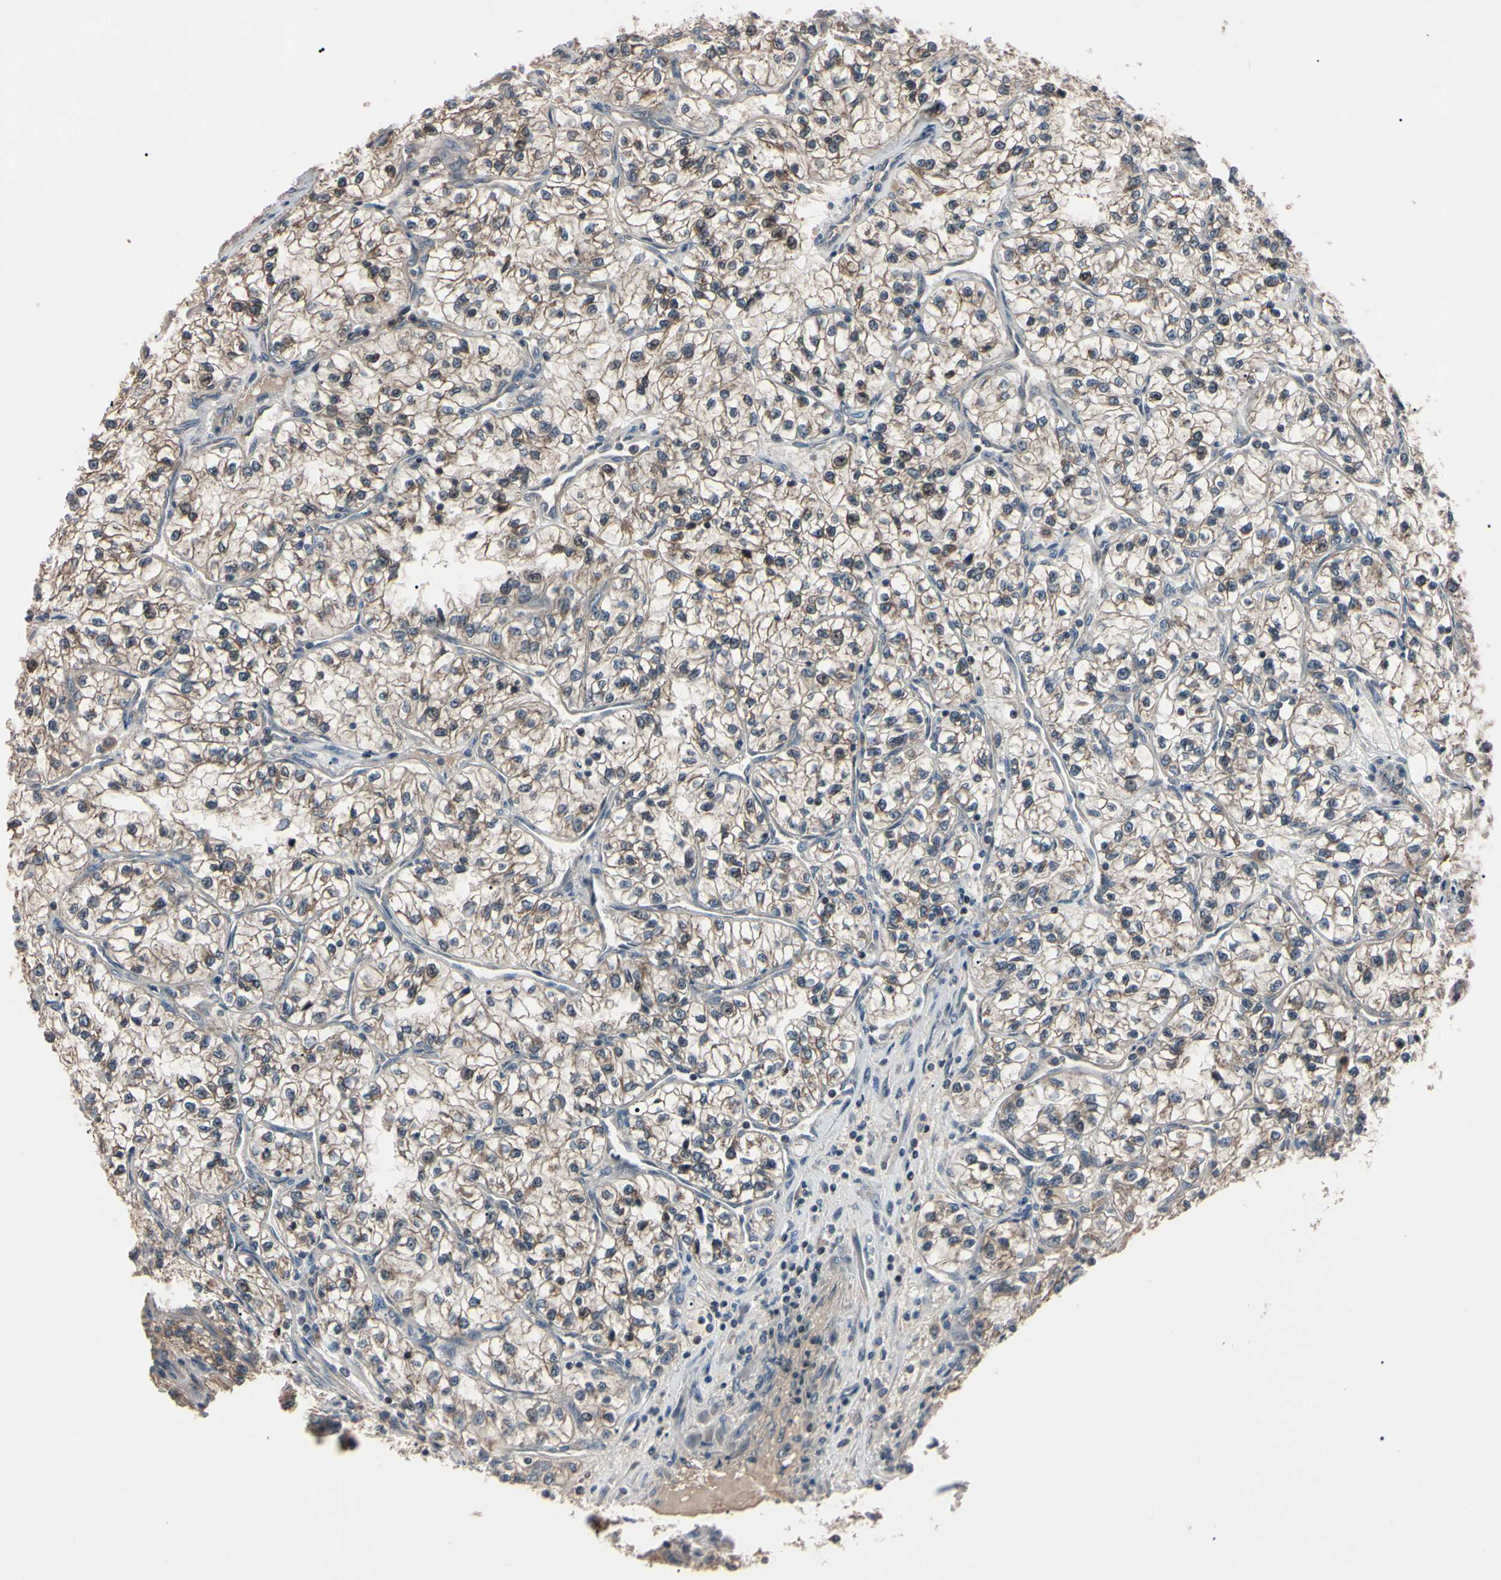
{"staining": {"intensity": "moderate", "quantity": ">75%", "location": "cytoplasmic/membranous,nuclear"}, "tissue": "renal cancer", "cell_type": "Tumor cells", "image_type": "cancer", "snomed": [{"axis": "morphology", "description": "Adenocarcinoma, NOS"}, {"axis": "topography", "description": "Kidney"}], "caption": "Adenocarcinoma (renal) stained with a brown dye exhibits moderate cytoplasmic/membranous and nuclear positive staining in about >75% of tumor cells.", "gene": "TRAF5", "patient": {"sex": "female", "age": 57}}